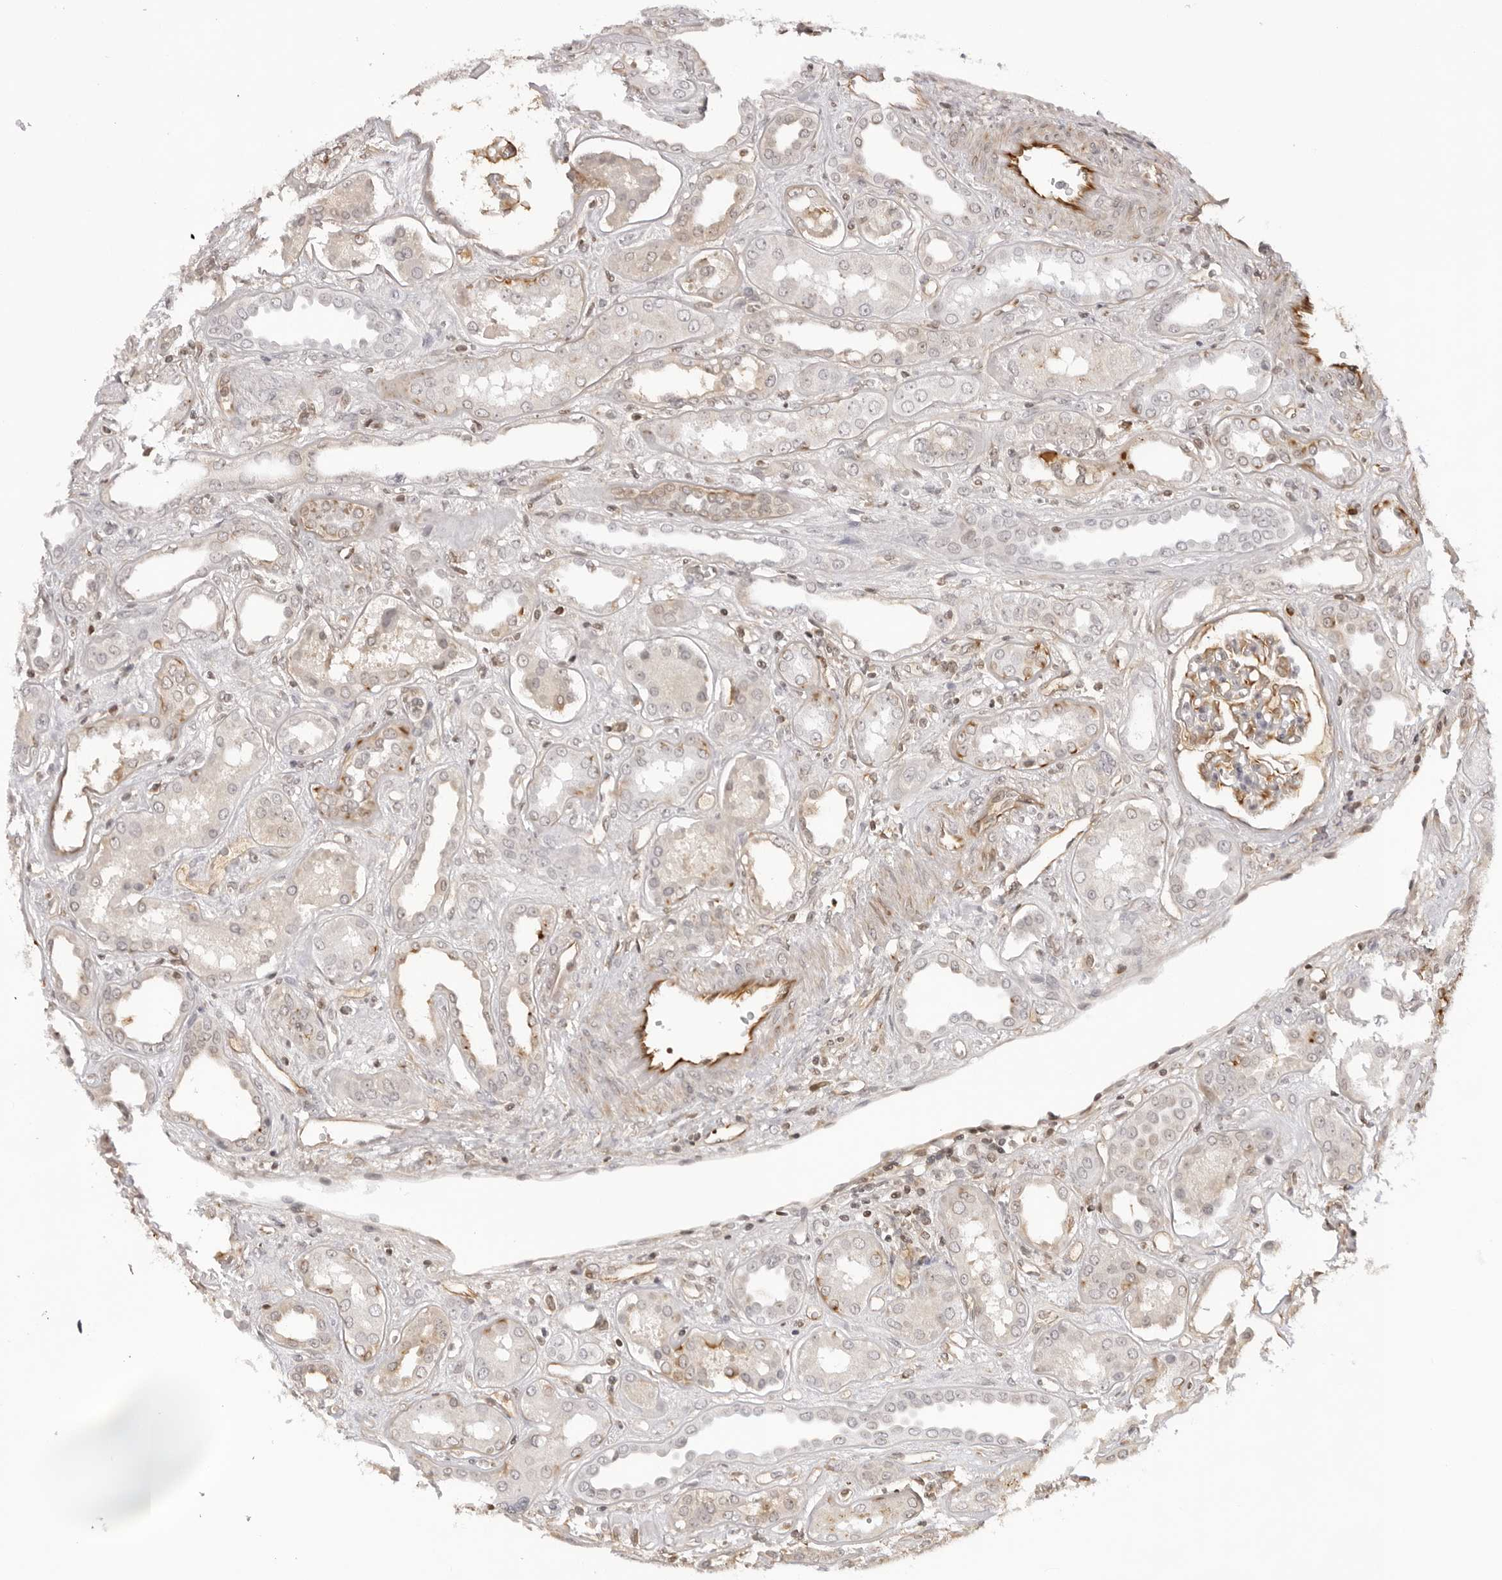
{"staining": {"intensity": "negative", "quantity": "none", "location": "none"}, "tissue": "kidney", "cell_type": "Cells in glomeruli", "image_type": "normal", "snomed": [{"axis": "morphology", "description": "Normal tissue, NOS"}, {"axis": "topography", "description": "Kidney"}], "caption": "Cells in glomeruli are negative for brown protein staining in unremarkable kidney. (DAB (3,3'-diaminobenzidine) immunohistochemistry with hematoxylin counter stain).", "gene": "DYNLT5", "patient": {"sex": "male", "age": 59}}